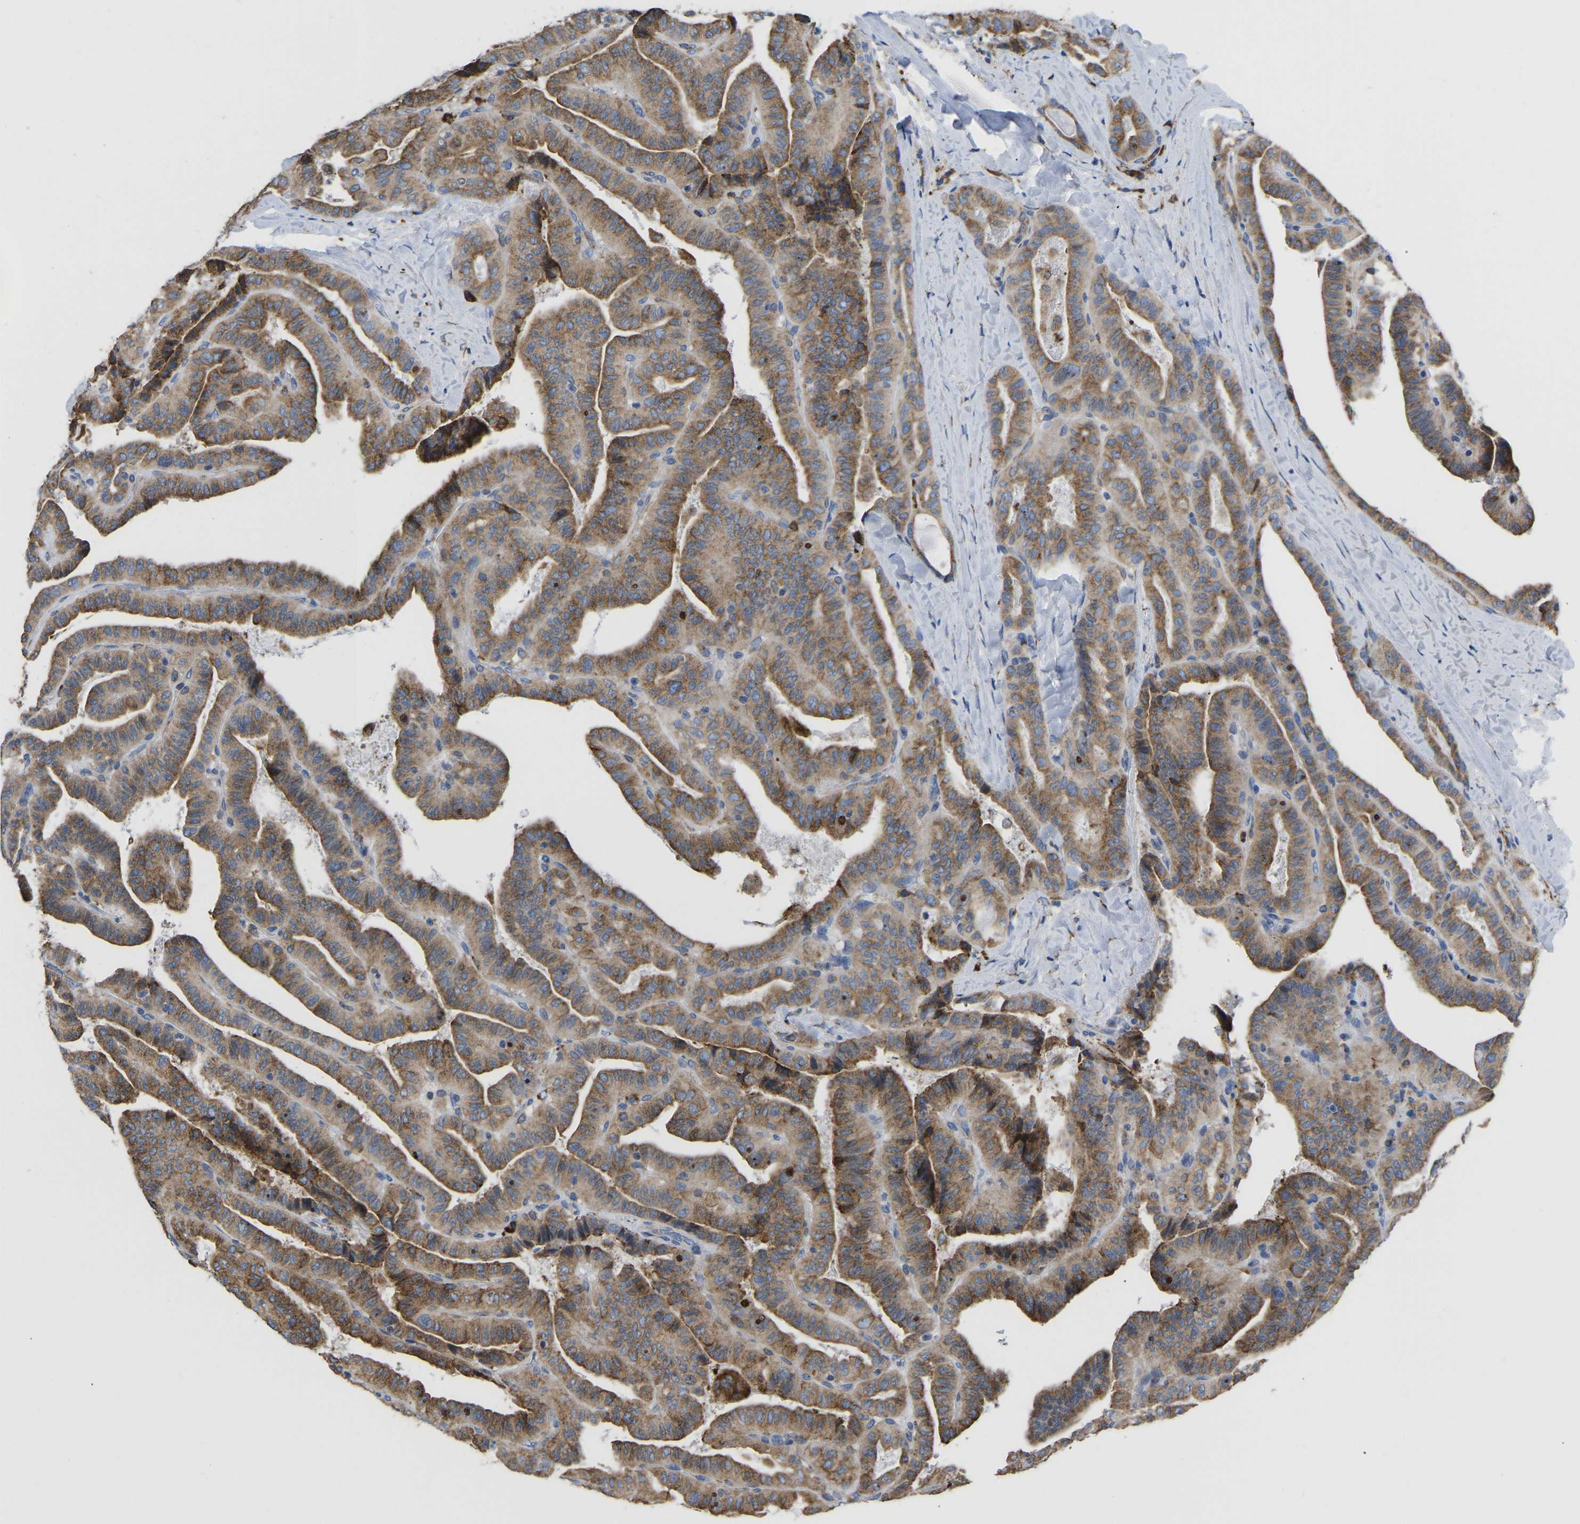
{"staining": {"intensity": "moderate", "quantity": ">75%", "location": "cytoplasmic/membranous"}, "tissue": "thyroid cancer", "cell_type": "Tumor cells", "image_type": "cancer", "snomed": [{"axis": "morphology", "description": "Papillary adenocarcinoma, NOS"}, {"axis": "topography", "description": "Thyroid gland"}], "caption": "An immunohistochemistry photomicrograph of tumor tissue is shown. Protein staining in brown highlights moderate cytoplasmic/membranous positivity in papillary adenocarcinoma (thyroid) within tumor cells.", "gene": "P4HB", "patient": {"sex": "male", "age": 77}}